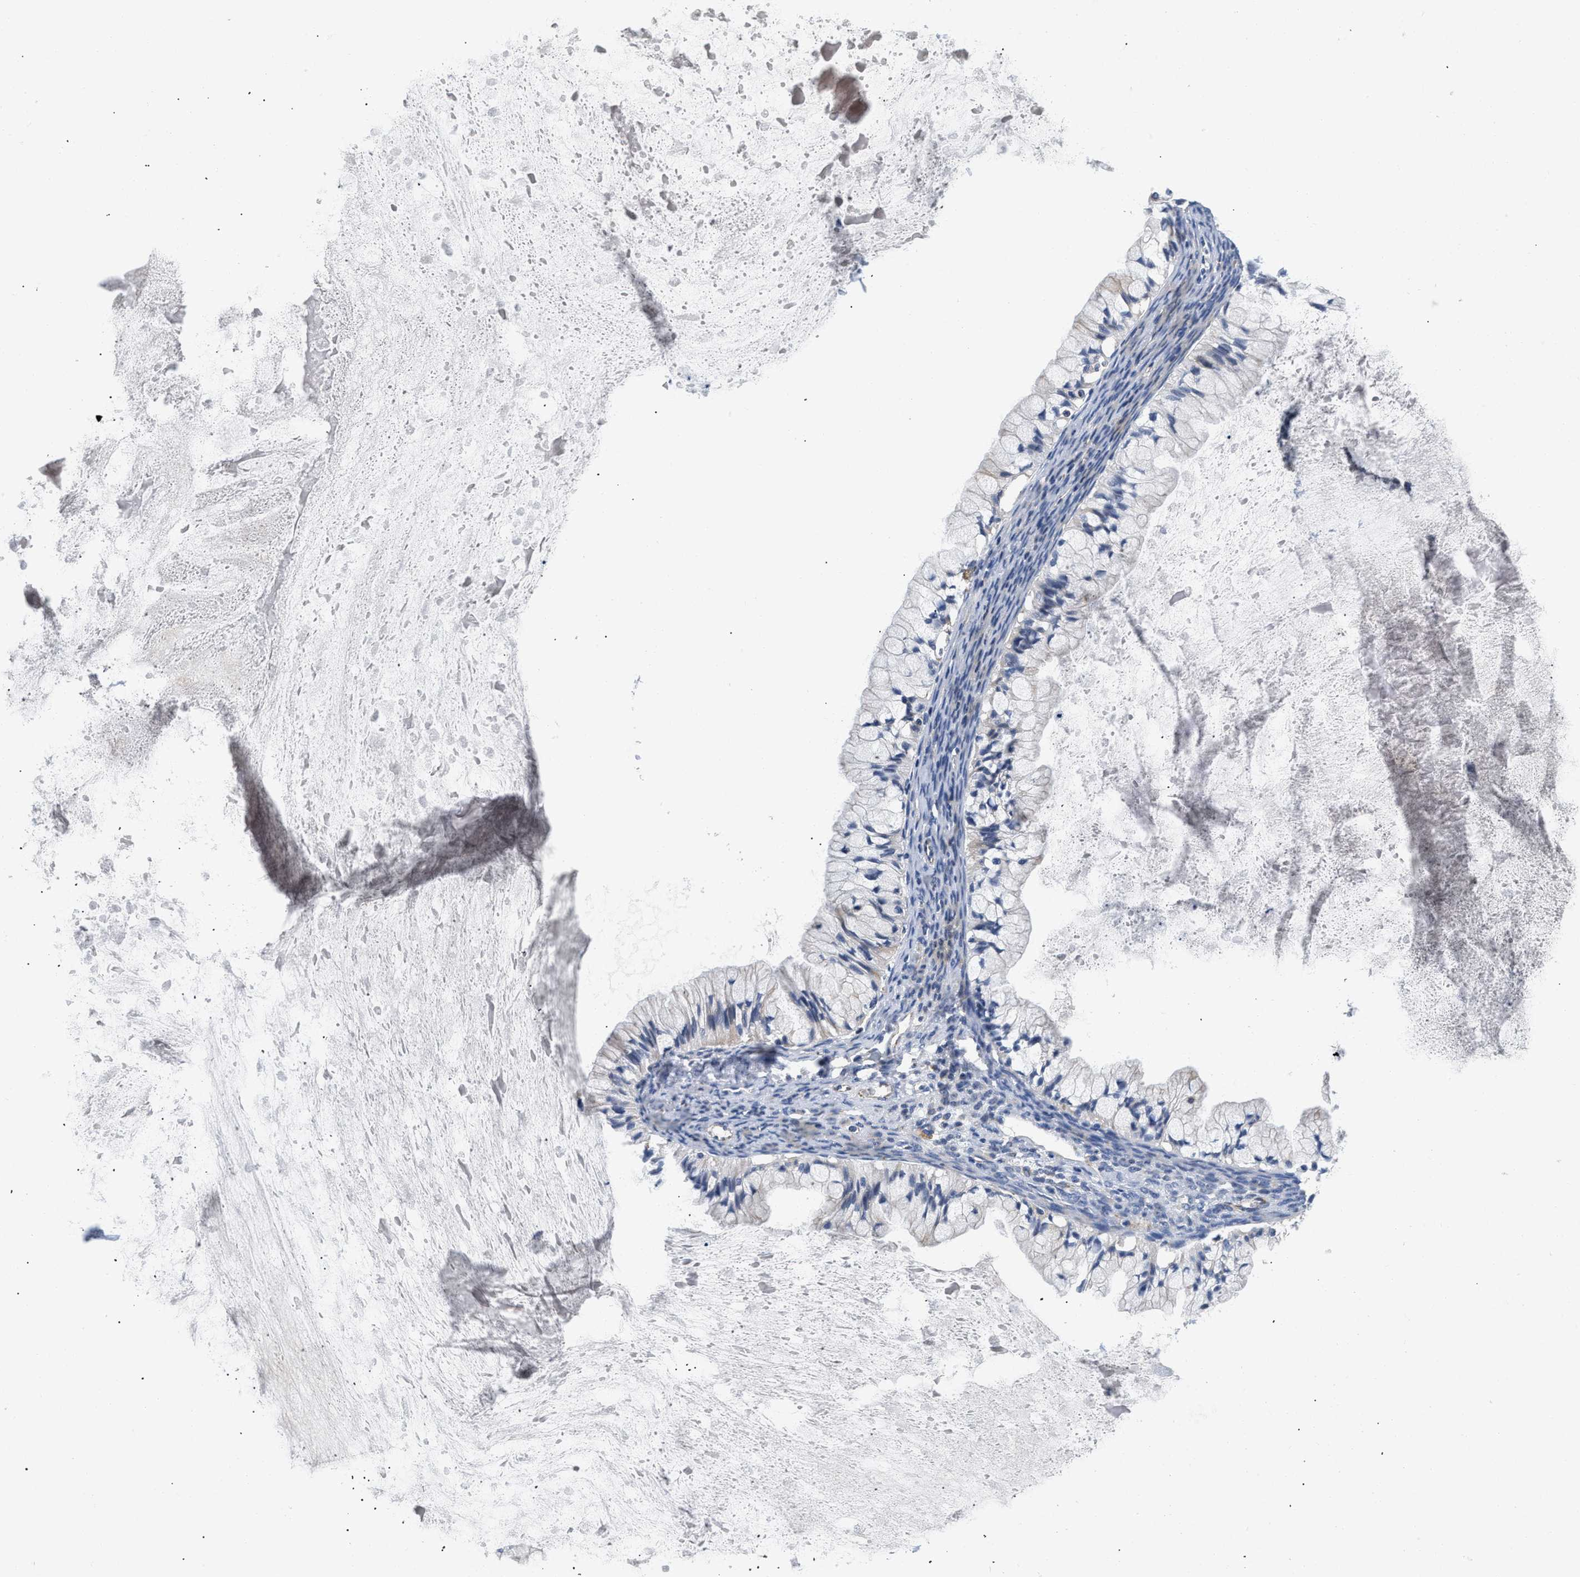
{"staining": {"intensity": "negative", "quantity": "none", "location": "none"}, "tissue": "ovarian cancer", "cell_type": "Tumor cells", "image_type": "cancer", "snomed": [{"axis": "morphology", "description": "Cystadenocarcinoma, mucinous, NOS"}, {"axis": "topography", "description": "Ovary"}], "caption": "A high-resolution image shows immunohistochemistry (IHC) staining of ovarian mucinous cystadenocarcinoma, which demonstrates no significant positivity in tumor cells. (DAB (3,3'-diaminobenzidine) immunohistochemistry with hematoxylin counter stain).", "gene": "PDP1", "patient": {"sex": "female", "age": 57}}